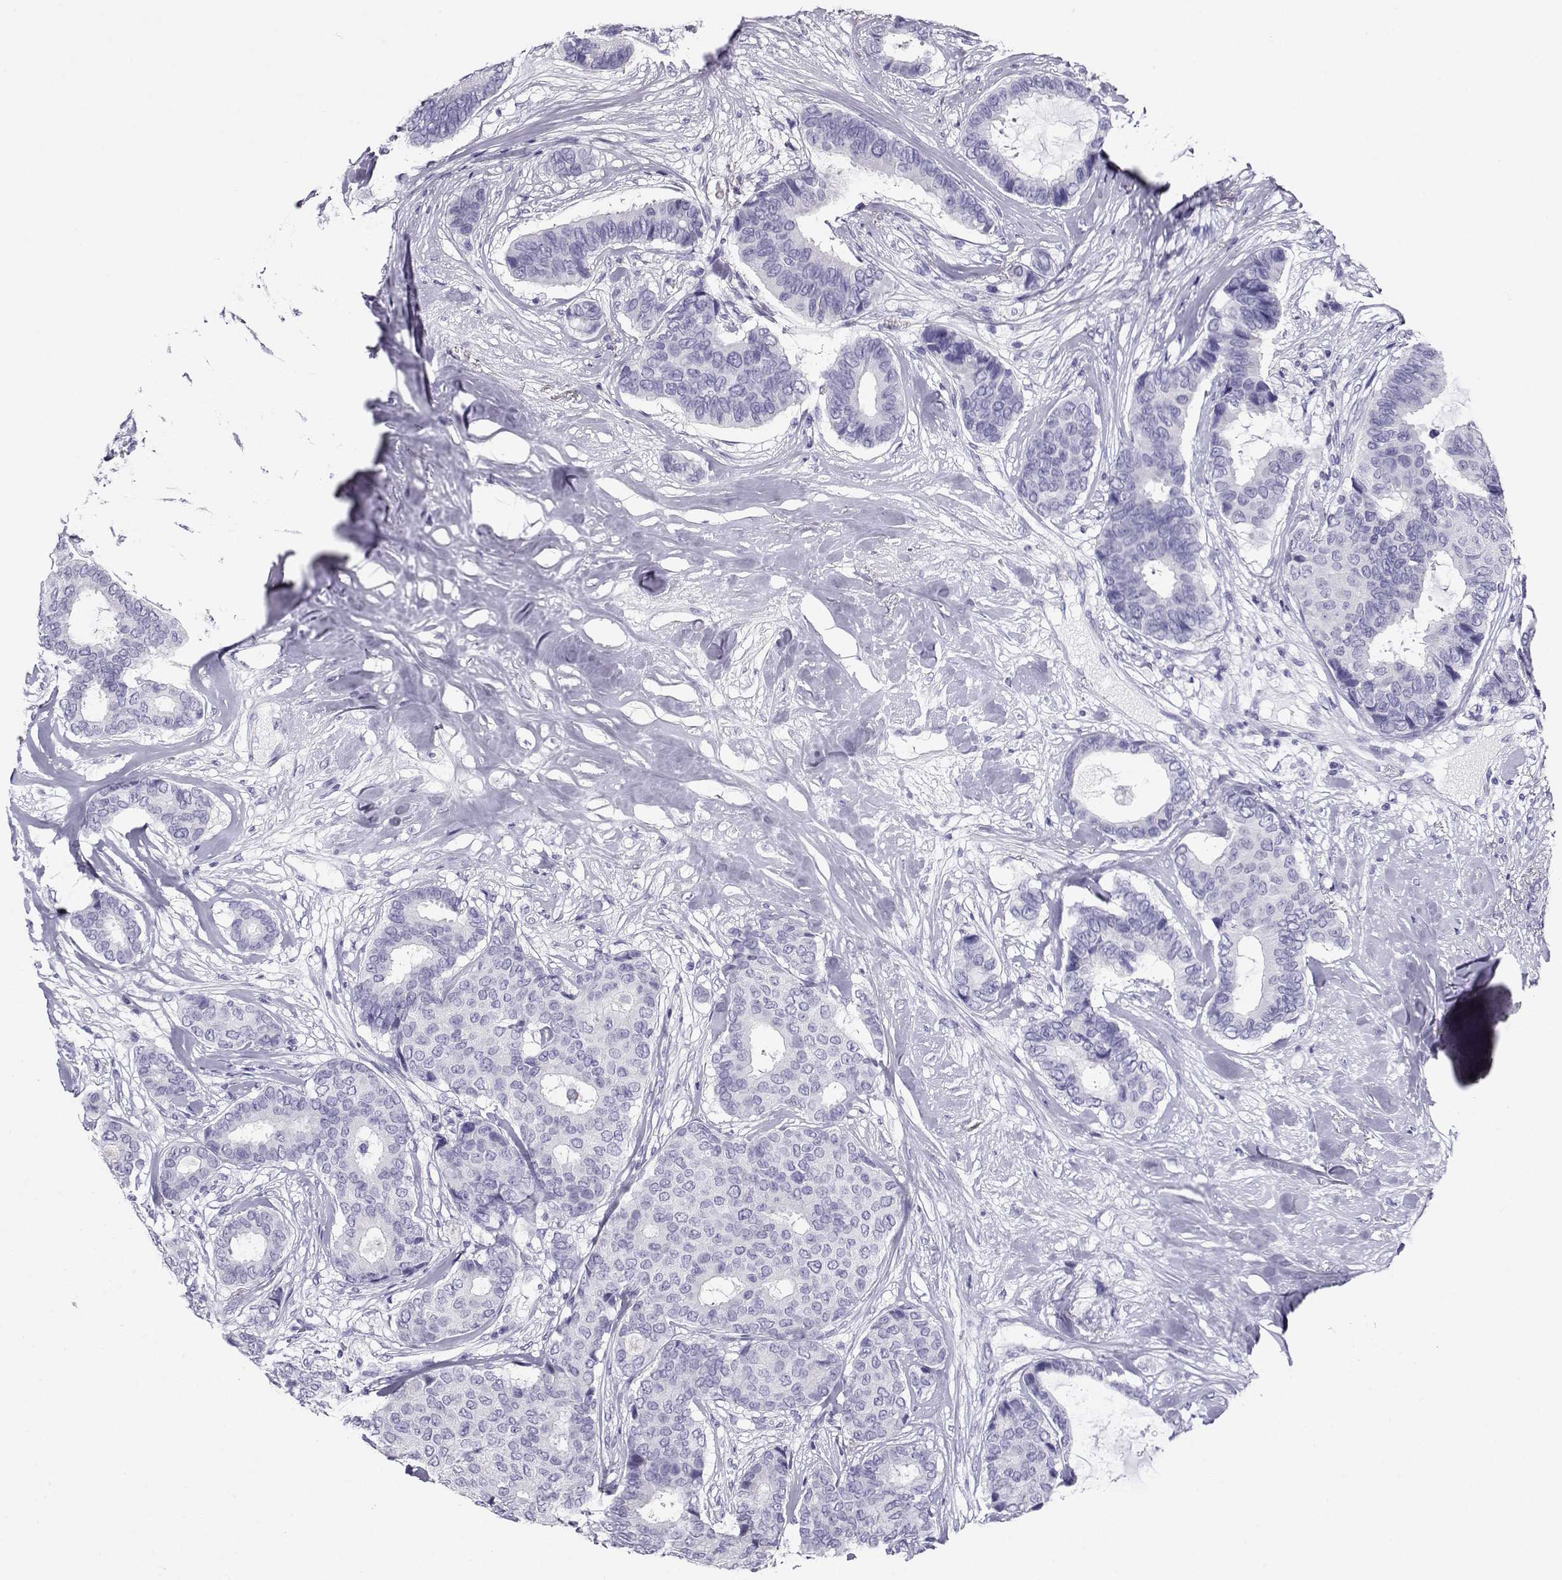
{"staining": {"intensity": "negative", "quantity": "none", "location": "none"}, "tissue": "breast cancer", "cell_type": "Tumor cells", "image_type": "cancer", "snomed": [{"axis": "morphology", "description": "Duct carcinoma"}, {"axis": "topography", "description": "Breast"}], "caption": "A high-resolution histopathology image shows IHC staining of intraductal carcinoma (breast), which reveals no significant positivity in tumor cells. Brightfield microscopy of immunohistochemistry stained with DAB (3,3'-diaminobenzidine) (brown) and hematoxylin (blue), captured at high magnification.", "gene": "RHOXF2", "patient": {"sex": "female", "age": 75}}